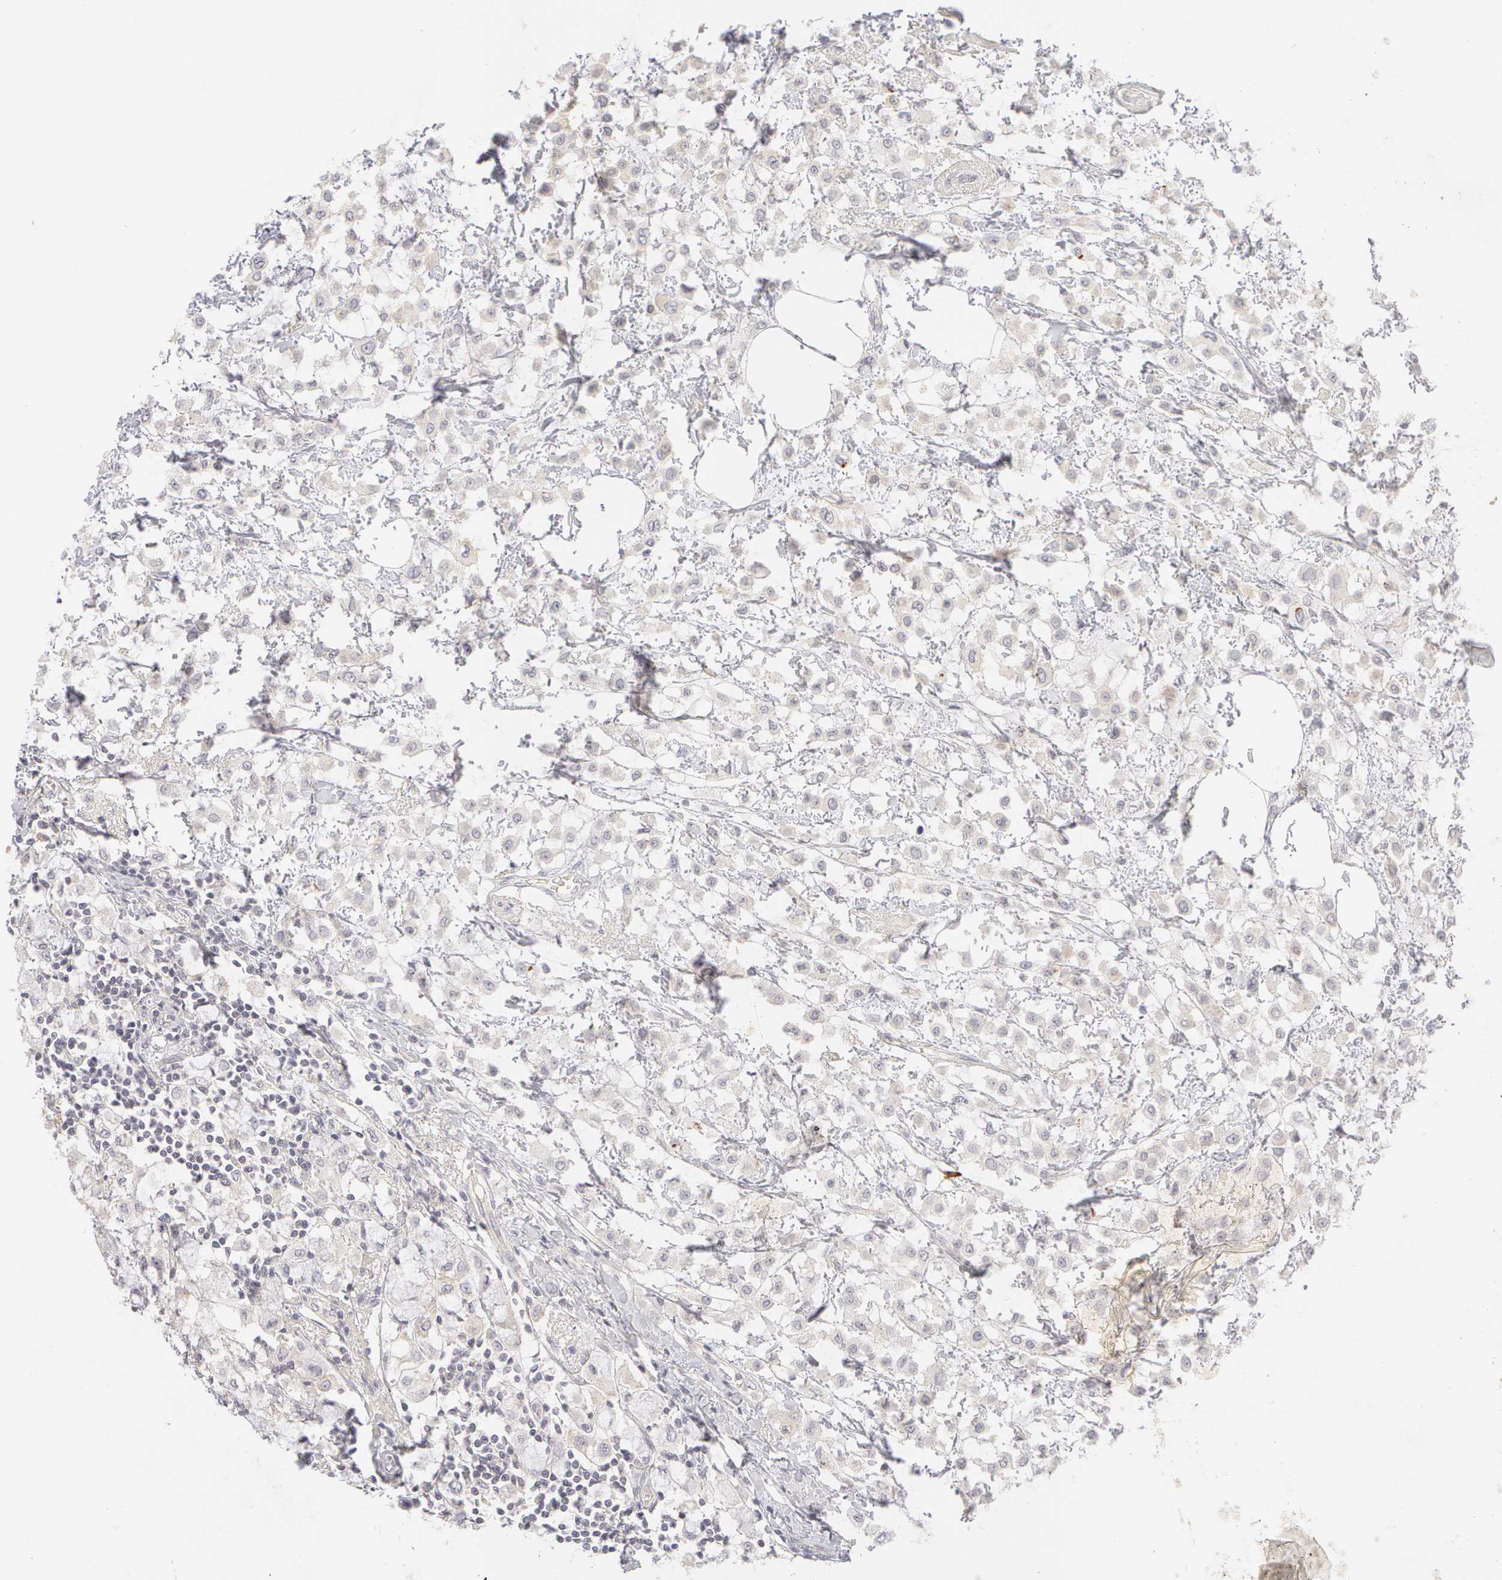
{"staining": {"intensity": "negative", "quantity": "none", "location": "none"}, "tissue": "breast cancer", "cell_type": "Tumor cells", "image_type": "cancer", "snomed": [{"axis": "morphology", "description": "Lobular carcinoma"}, {"axis": "topography", "description": "Breast"}], "caption": "This is a histopathology image of immunohistochemistry (IHC) staining of breast lobular carcinoma, which shows no positivity in tumor cells.", "gene": "ABCB1", "patient": {"sex": "female", "age": 85}}